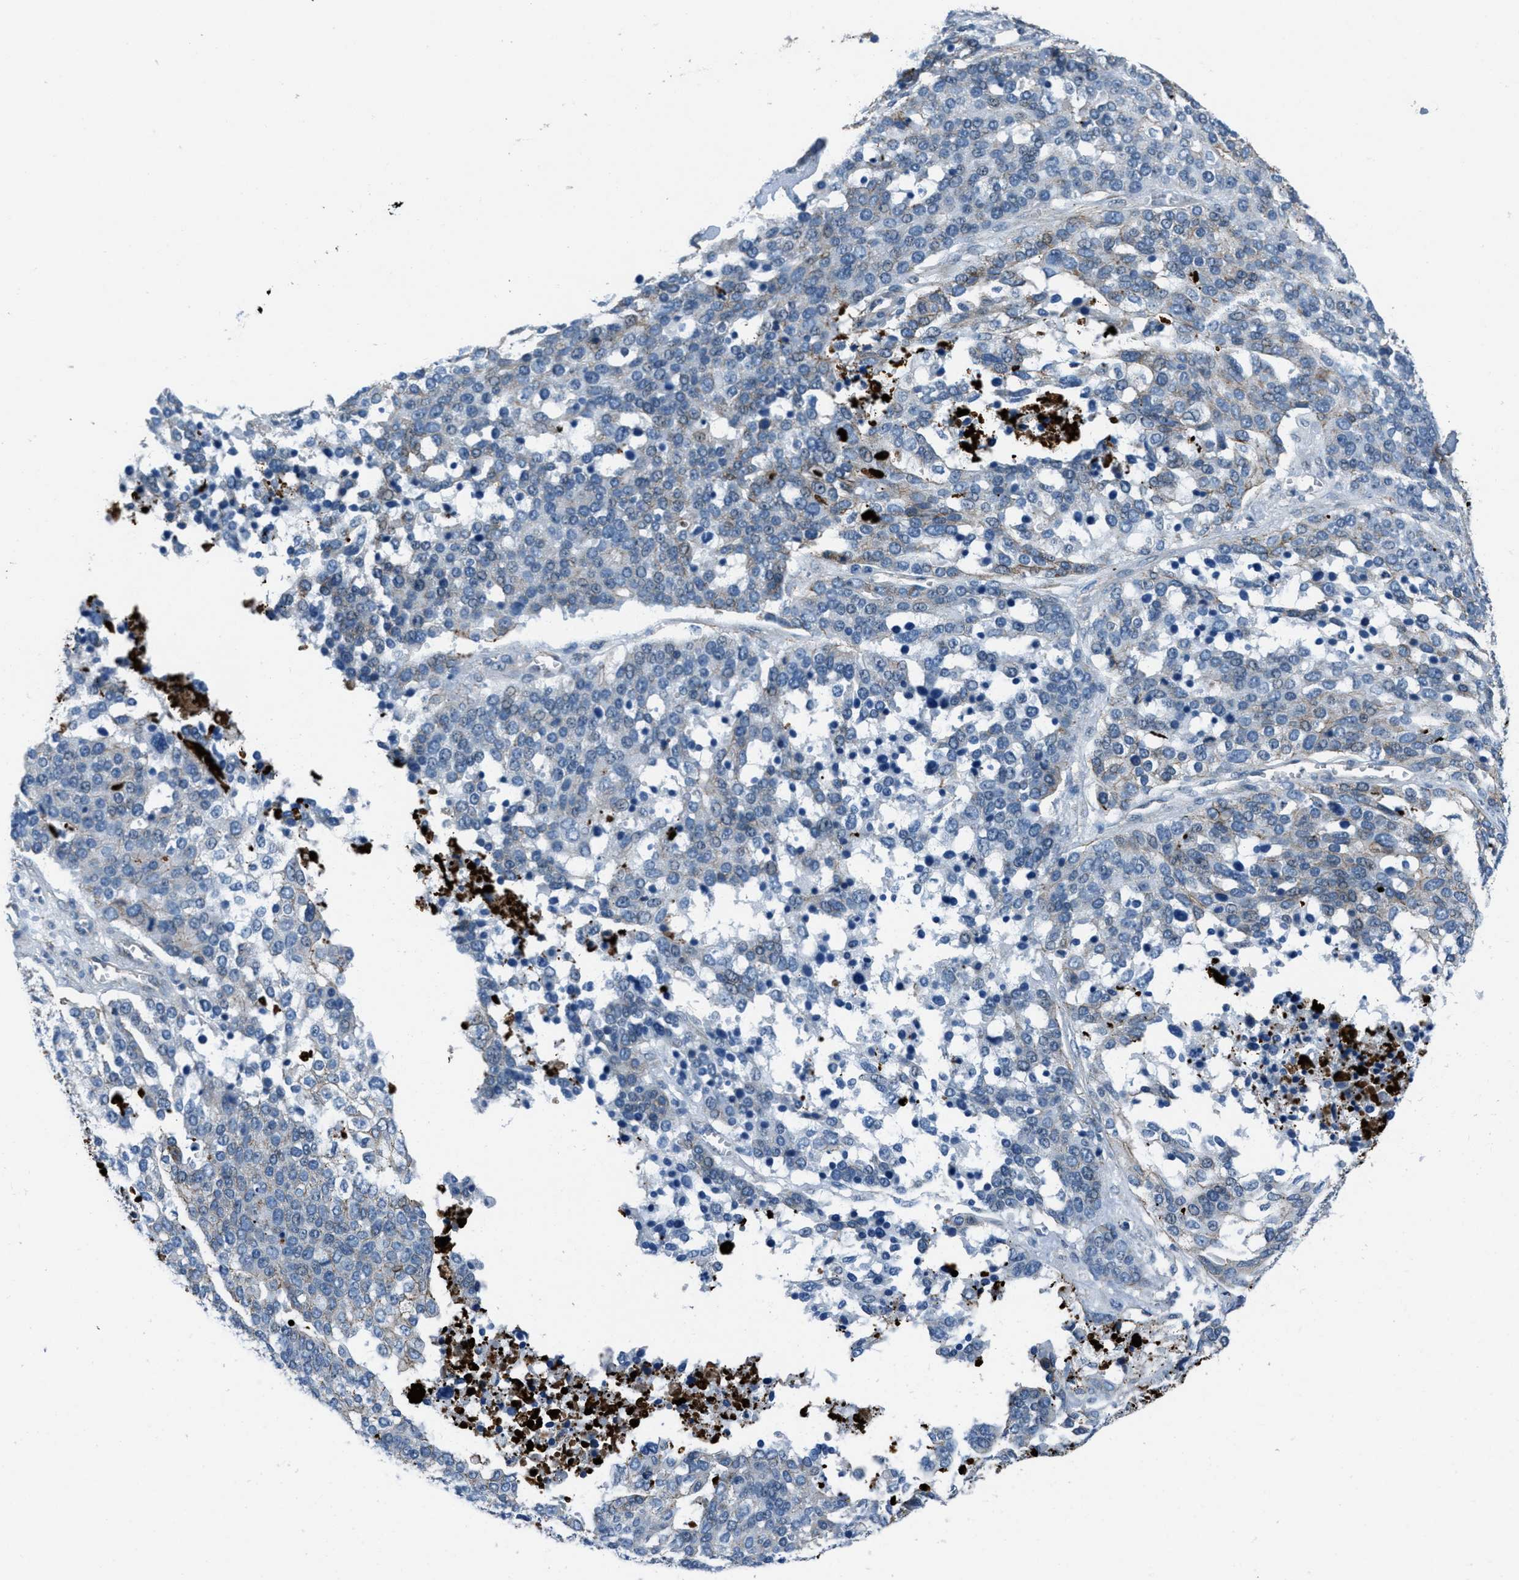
{"staining": {"intensity": "negative", "quantity": "none", "location": "none"}, "tissue": "ovarian cancer", "cell_type": "Tumor cells", "image_type": "cancer", "snomed": [{"axis": "morphology", "description": "Cystadenocarcinoma, serous, NOS"}, {"axis": "topography", "description": "Ovary"}], "caption": "High magnification brightfield microscopy of ovarian cancer stained with DAB (brown) and counterstained with hematoxylin (blue): tumor cells show no significant staining. (DAB (3,3'-diaminobenzidine) IHC with hematoxylin counter stain).", "gene": "FBN1", "patient": {"sex": "female", "age": 44}}